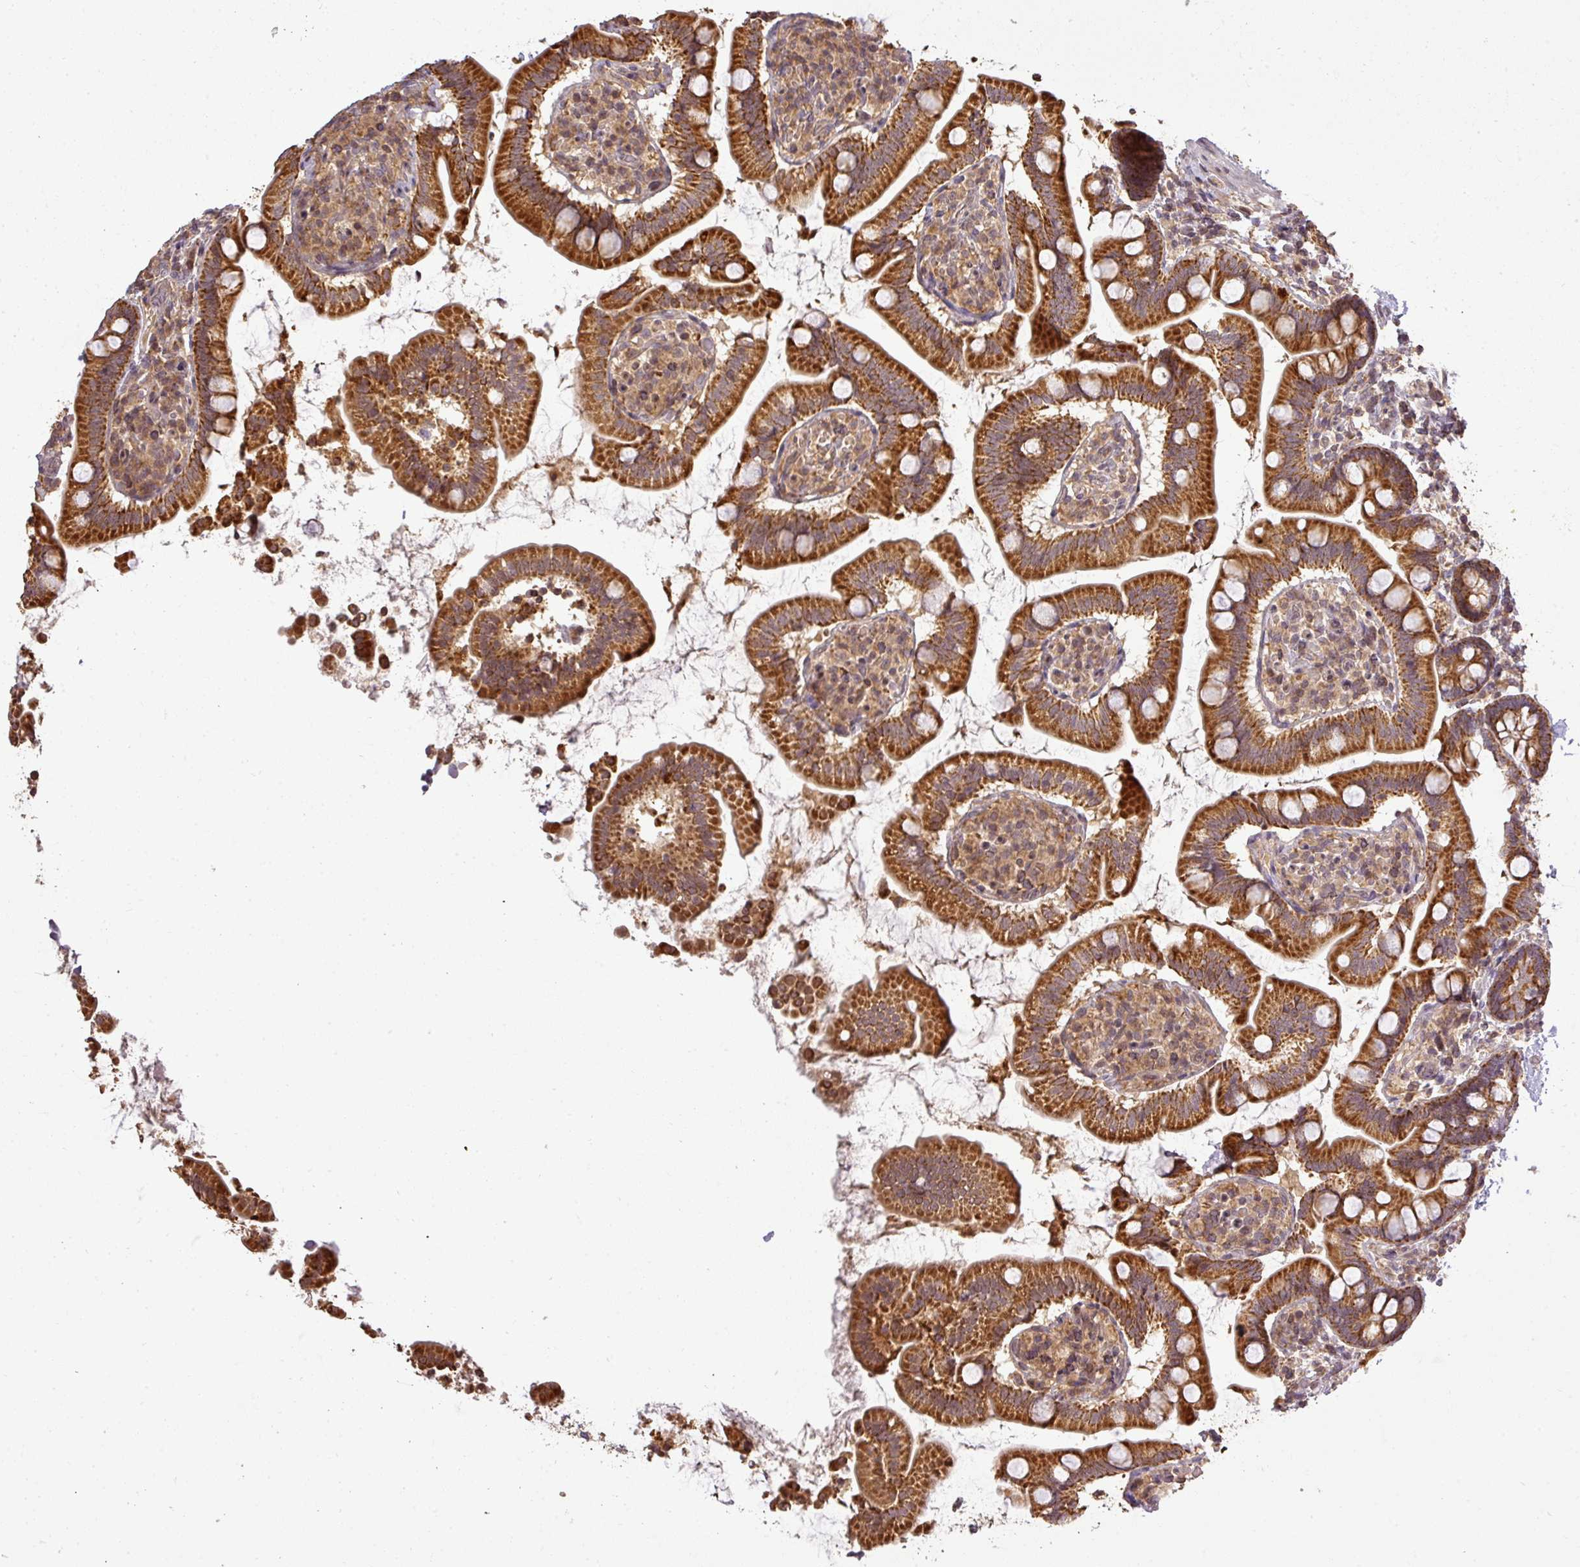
{"staining": {"intensity": "strong", "quantity": ">75%", "location": "cytoplasmic/membranous"}, "tissue": "small intestine", "cell_type": "Glandular cells", "image_type": "normal", "snomed": [{"axis": "morphology", "description": "Normal tissue, NOS"}, {"axis": "topography", "description": "Small intestine"}], "caption": "About >75% of glandular cells in unremarkable small intestine exhibit strong cytoplasmic/membranous protein expression as visualized by brown immunohistochemical staining.", "gene": "FAIM", "patient": {"sex": "female", "age": 64}}